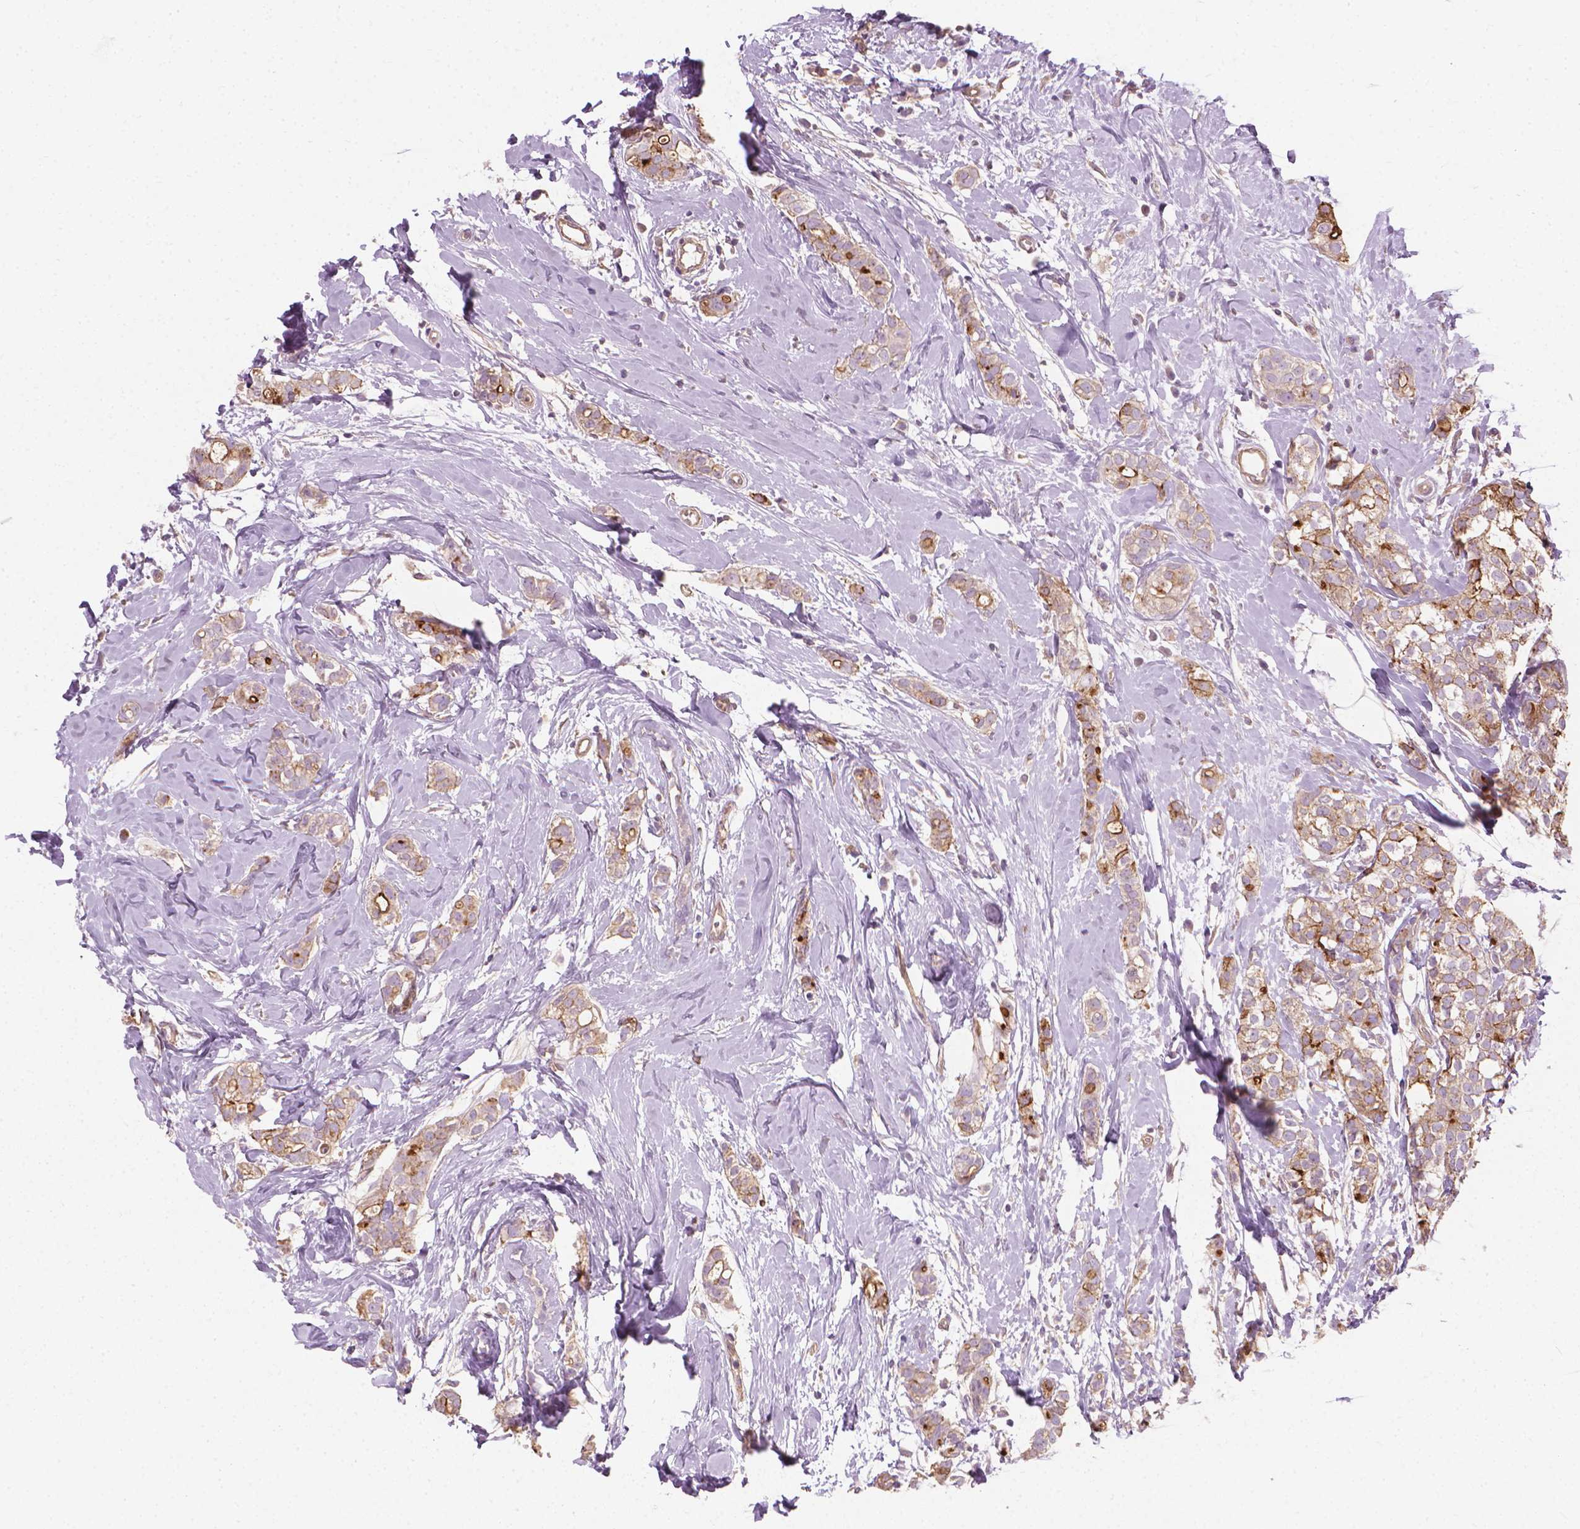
{"staining": {"intensity": "strong", "quantity": "<25%", "location": "cytoplasmic/membranous"}, "tissue": "breast cancer", "cell_type": "Tumor cells", "image_type": "cancer", "snomed": [{"axis": "morphology", "description": "Duct carcinoma"}, {"axis": "topography", "description": "Breast"}], "caption": "Immunohistochemical staining of human breast cancer (invasive ductal carcinoma) exhibits medium levels of strong cytoplasmic/membranous protein staining in approximately <25% of tumor cells.", "gene": "RIIAD1", "patient": {"sex": "female", "age": 40}}